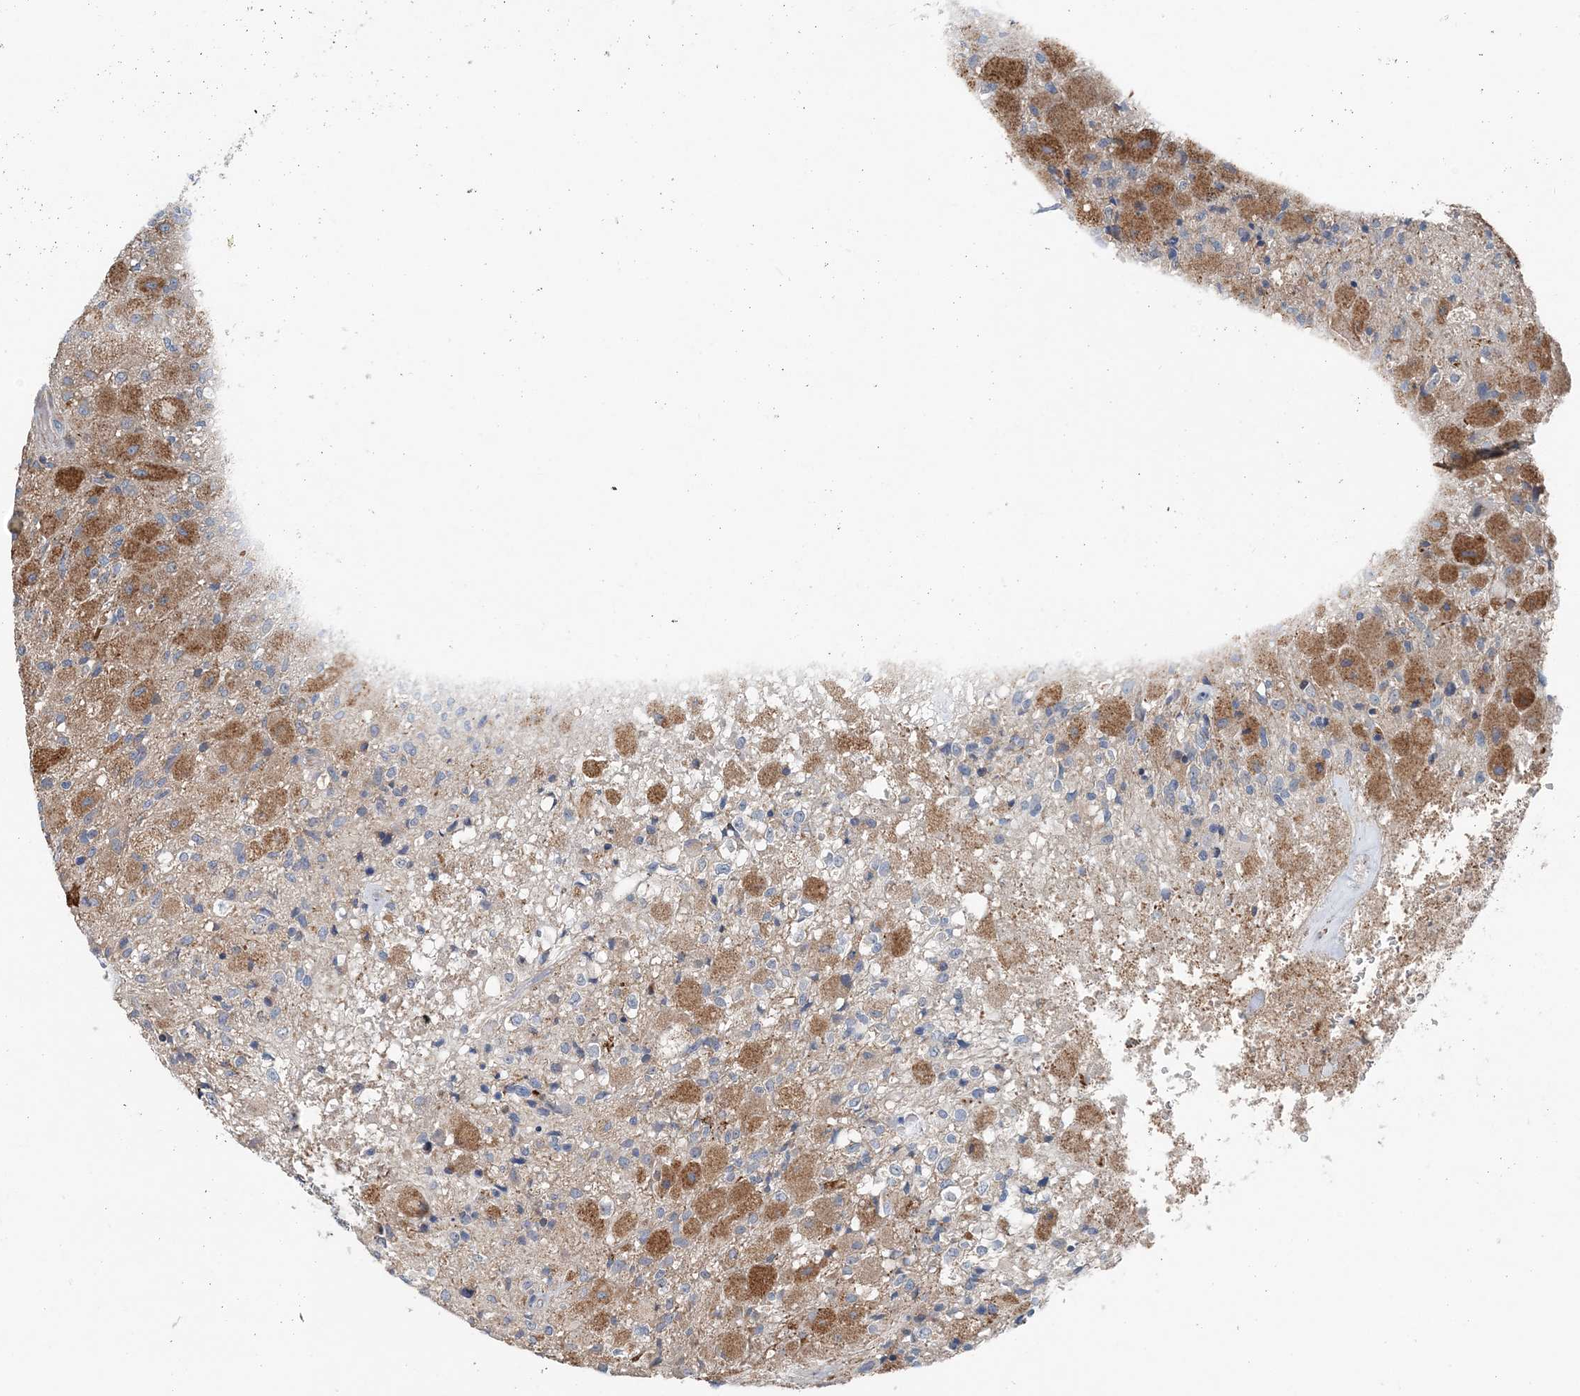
{"staining": {"intensity": "moderate", "quantity": "25%-75%", "location": "cytoplasmic/membranous"}, "tissue": "glioma", "cell_type": "Tumor cells", "image_type": "cancer", "snomed": [{"axis": "morphology", "description": "Normal tissue, NOS"}, {"axis": "morphology", "description": "Glioma, malignant, High grade"}, {"axis": "topography", "description": "Cerebral cortex"}], "caption": "Immunohistochemical staining of human high-grade glioma (malignant) reveals moderate cytoplasmic/membranous protein positivity in about 25%-75% of tumor cells.", "gene": "SPRY2", "patient": {"sex": "male", "age": 77}}